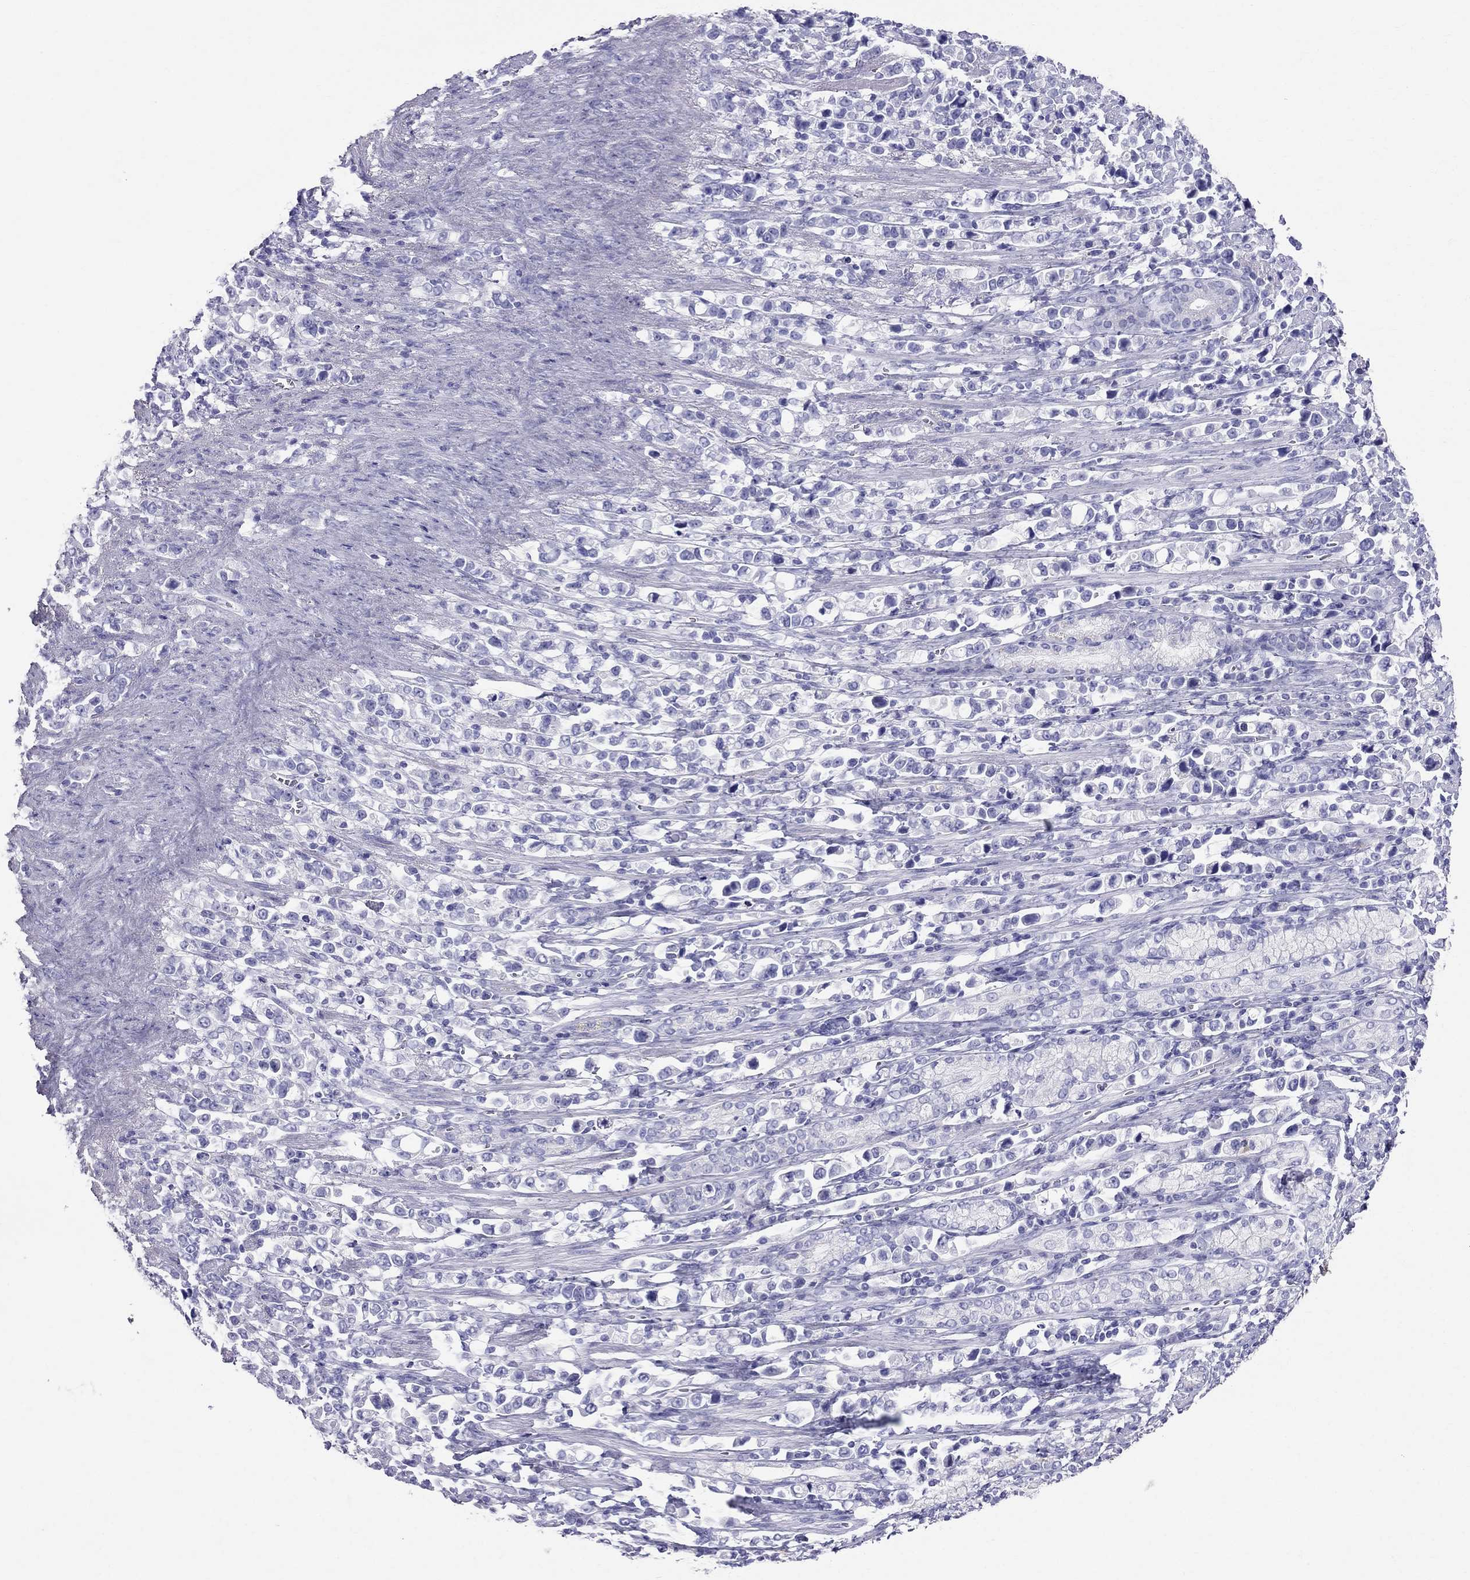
{"staining": {"intensity": "negative", "quantity": "none", "location": "none"}, "tissue": "stomach cancer", "cell_type": "Tumor cells", "image_type": "cancer", "snomed": [{"axis": "morphology", "description": "Adenocarcinoma, NOS"}, {"axis": "topography", "description": "Stomach"}], "caption": "Adenocarcinoma (stomach) stained for a protein using IHC shows no staining tumor cells.", "gene": "DNAAF6", "patient": {"sex": "male", "age": 63}}